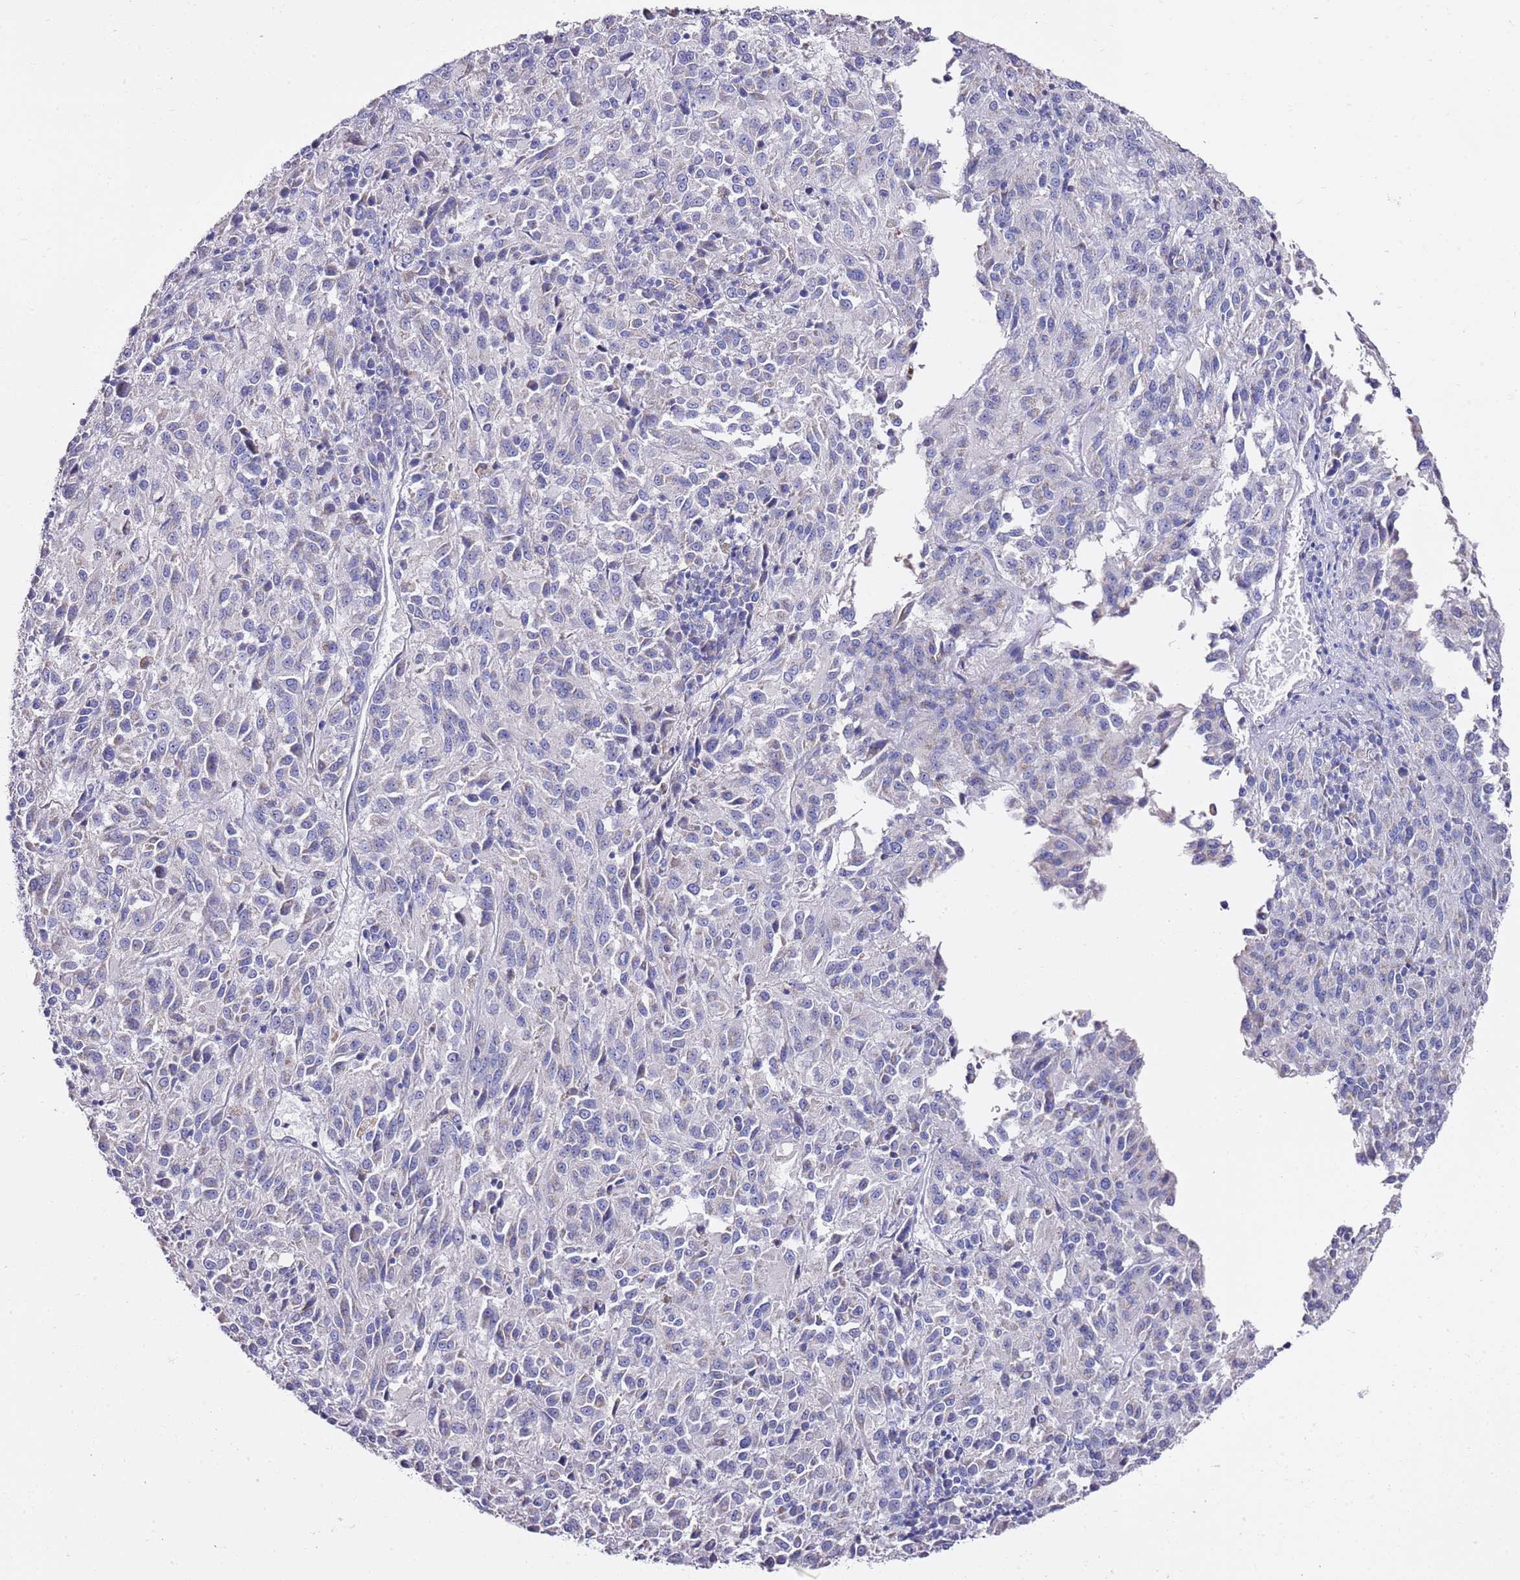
{"staining": {"intensity": "negative", "quantity": "none", "location": "none"}, "tissue": "melanoma", "cell_type": "Tumor cells", "image_type": "cancer", "snomed": [{"axis": "morphology", "description": "Malignant melanoma, Metastatic site"}, {"axis": "topography", "description": "Lung"}], "caption": "An immunohistochemistry histopathology image of malignant melanoma (metastatic site) is shown. There is no staining in tumor cells of malignant melanoma (metastatic site). (Stains: DAB (3,3'-diaminobenzidine) immunohistochemistry with hematoxylin counter stain, Microscopy: brightfield microscopy at high magnification).", "gene": "MYBPC3", "patient": {"sex": "male", "age": 64}}